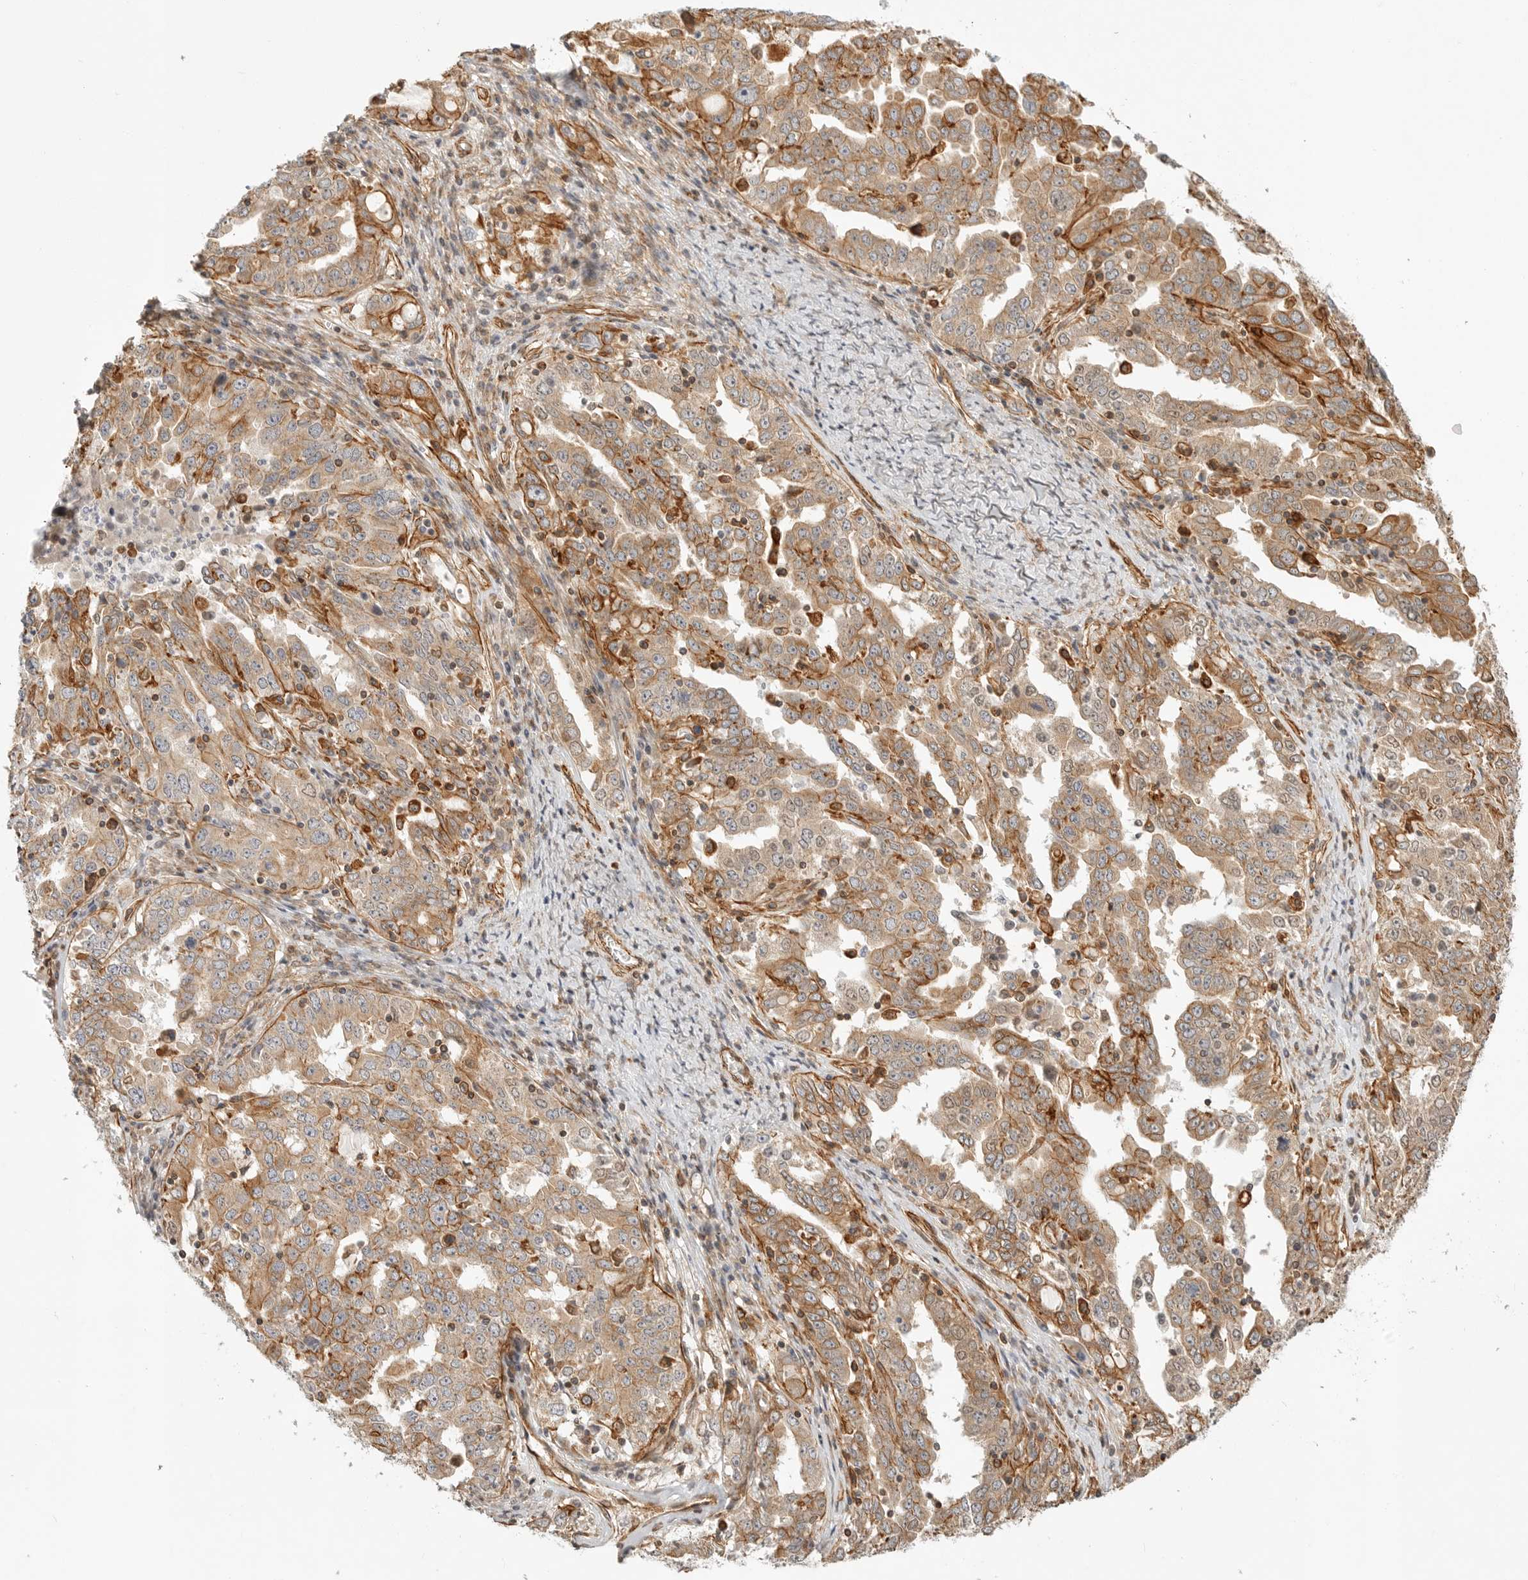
{"staining": {"intensity": "moderate", "quantity": ">75%", "location": "cytoplasmic/membranous"}, "tissue": "ovarian cancer", "cell_type": "Tumor cells", "image_type": "cancer", "snomed": [{"axis": "morphology", "description": "Carcinoma, endometroid"}, {"axis": "topography", "description": "Ovary"}], "caption": "This photomicrograph demonstrates endometroid carcinoma (ovarian) stained with immunohistochemistry (IHC) to label a protein in brown. The cytoplasmic/membranous of tumor cells show moderate positivity for the protein. Nuclei are counter-stained blue.", "gene": "ATOH7", "patient": {"sex": "female", "age": 62}}